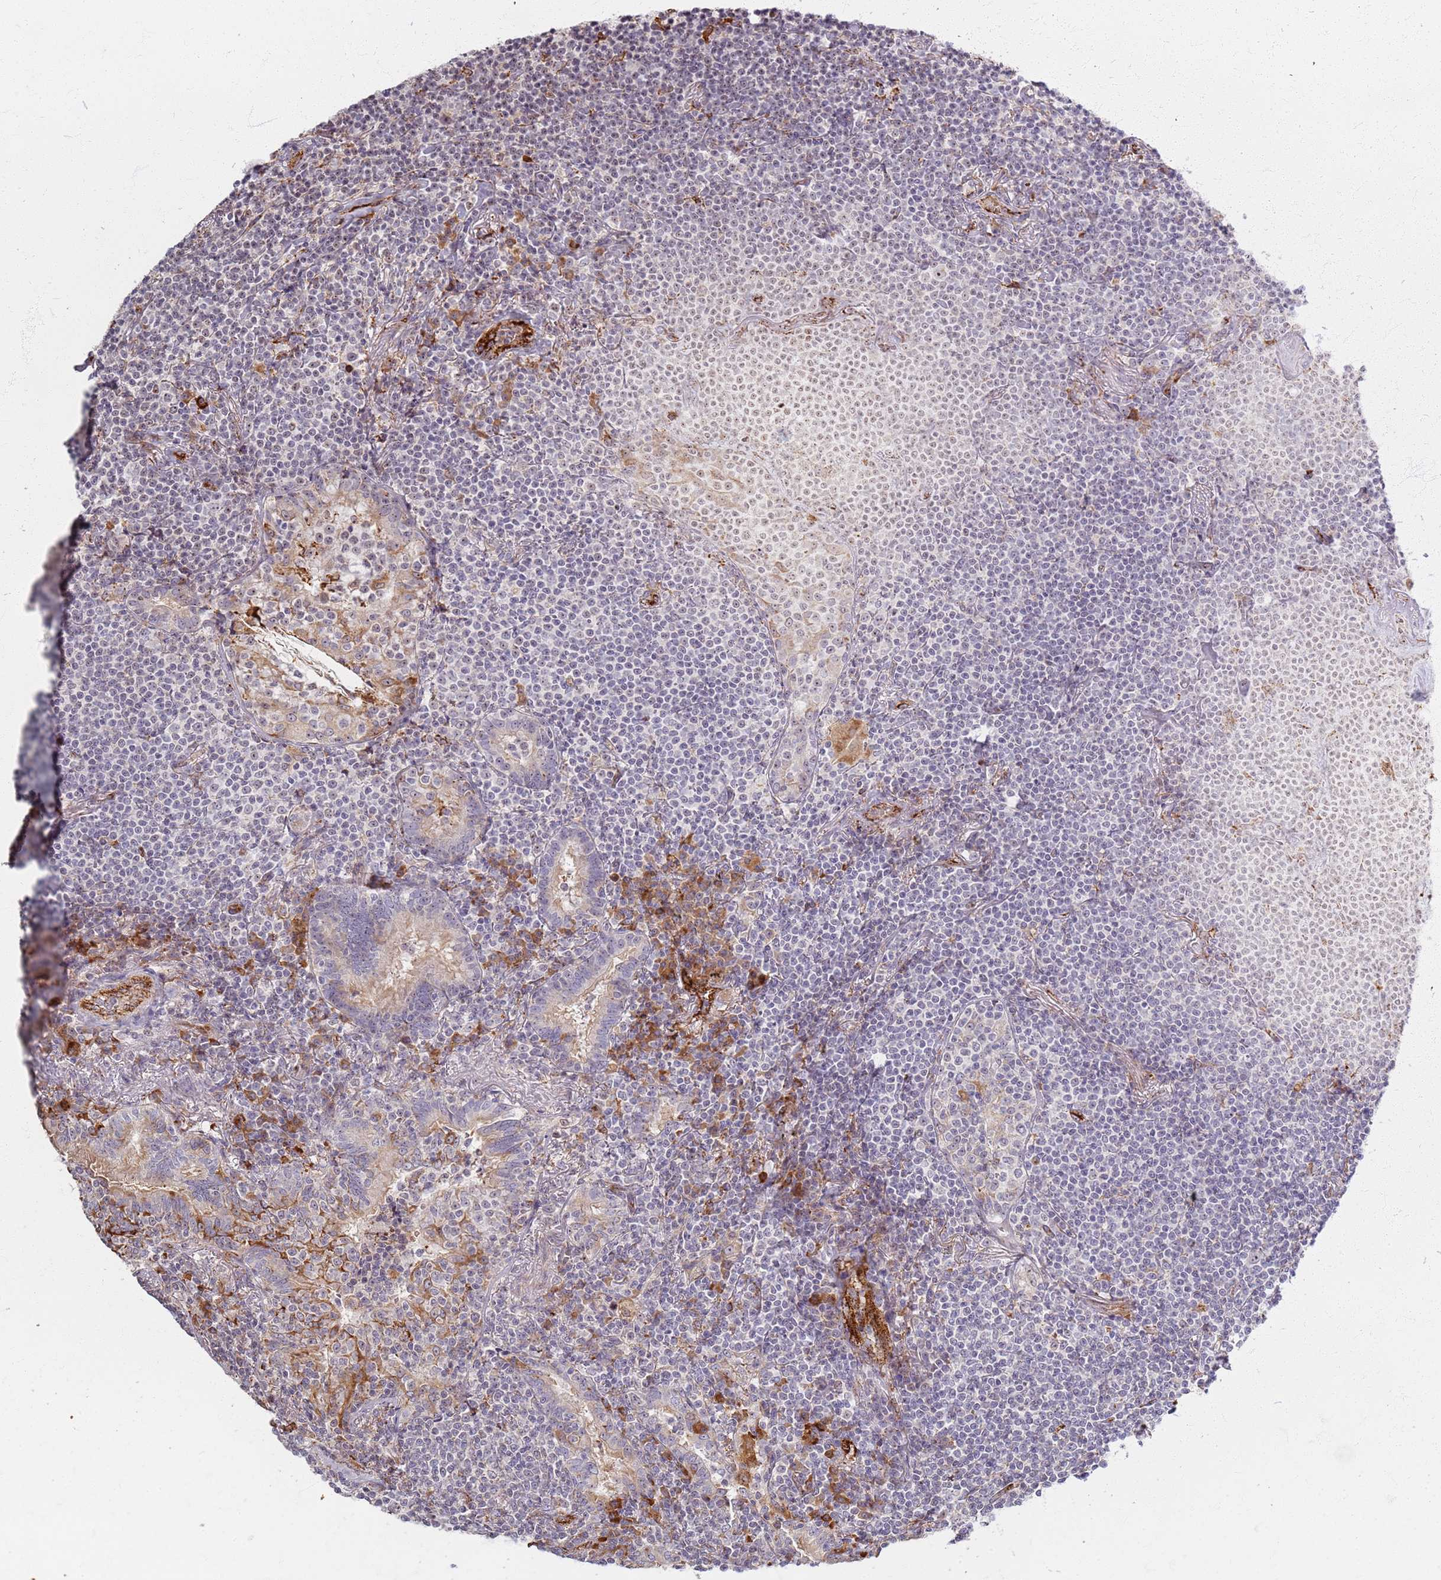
{"staining": {"intensity": "negative", "quantity": "none", "location": "none"}, "tissue": "lymphoma", "cell_type": "Tumor cells", "image_type": "cancer", "snomed": [{"axis": "morphology", "description": "Malignant lymphoma, non-Hodgkin's type, Low grade"}, {"axis": "topography", "description": "Lung"}], "caption": "The IHC photomicrograph has no significant expression in tumor cells of low-grade malignant lymphoma, non-Hodgkin's type tissue.", "gene": "KRI1", "patient": {"sex": "female", "age": 71}}